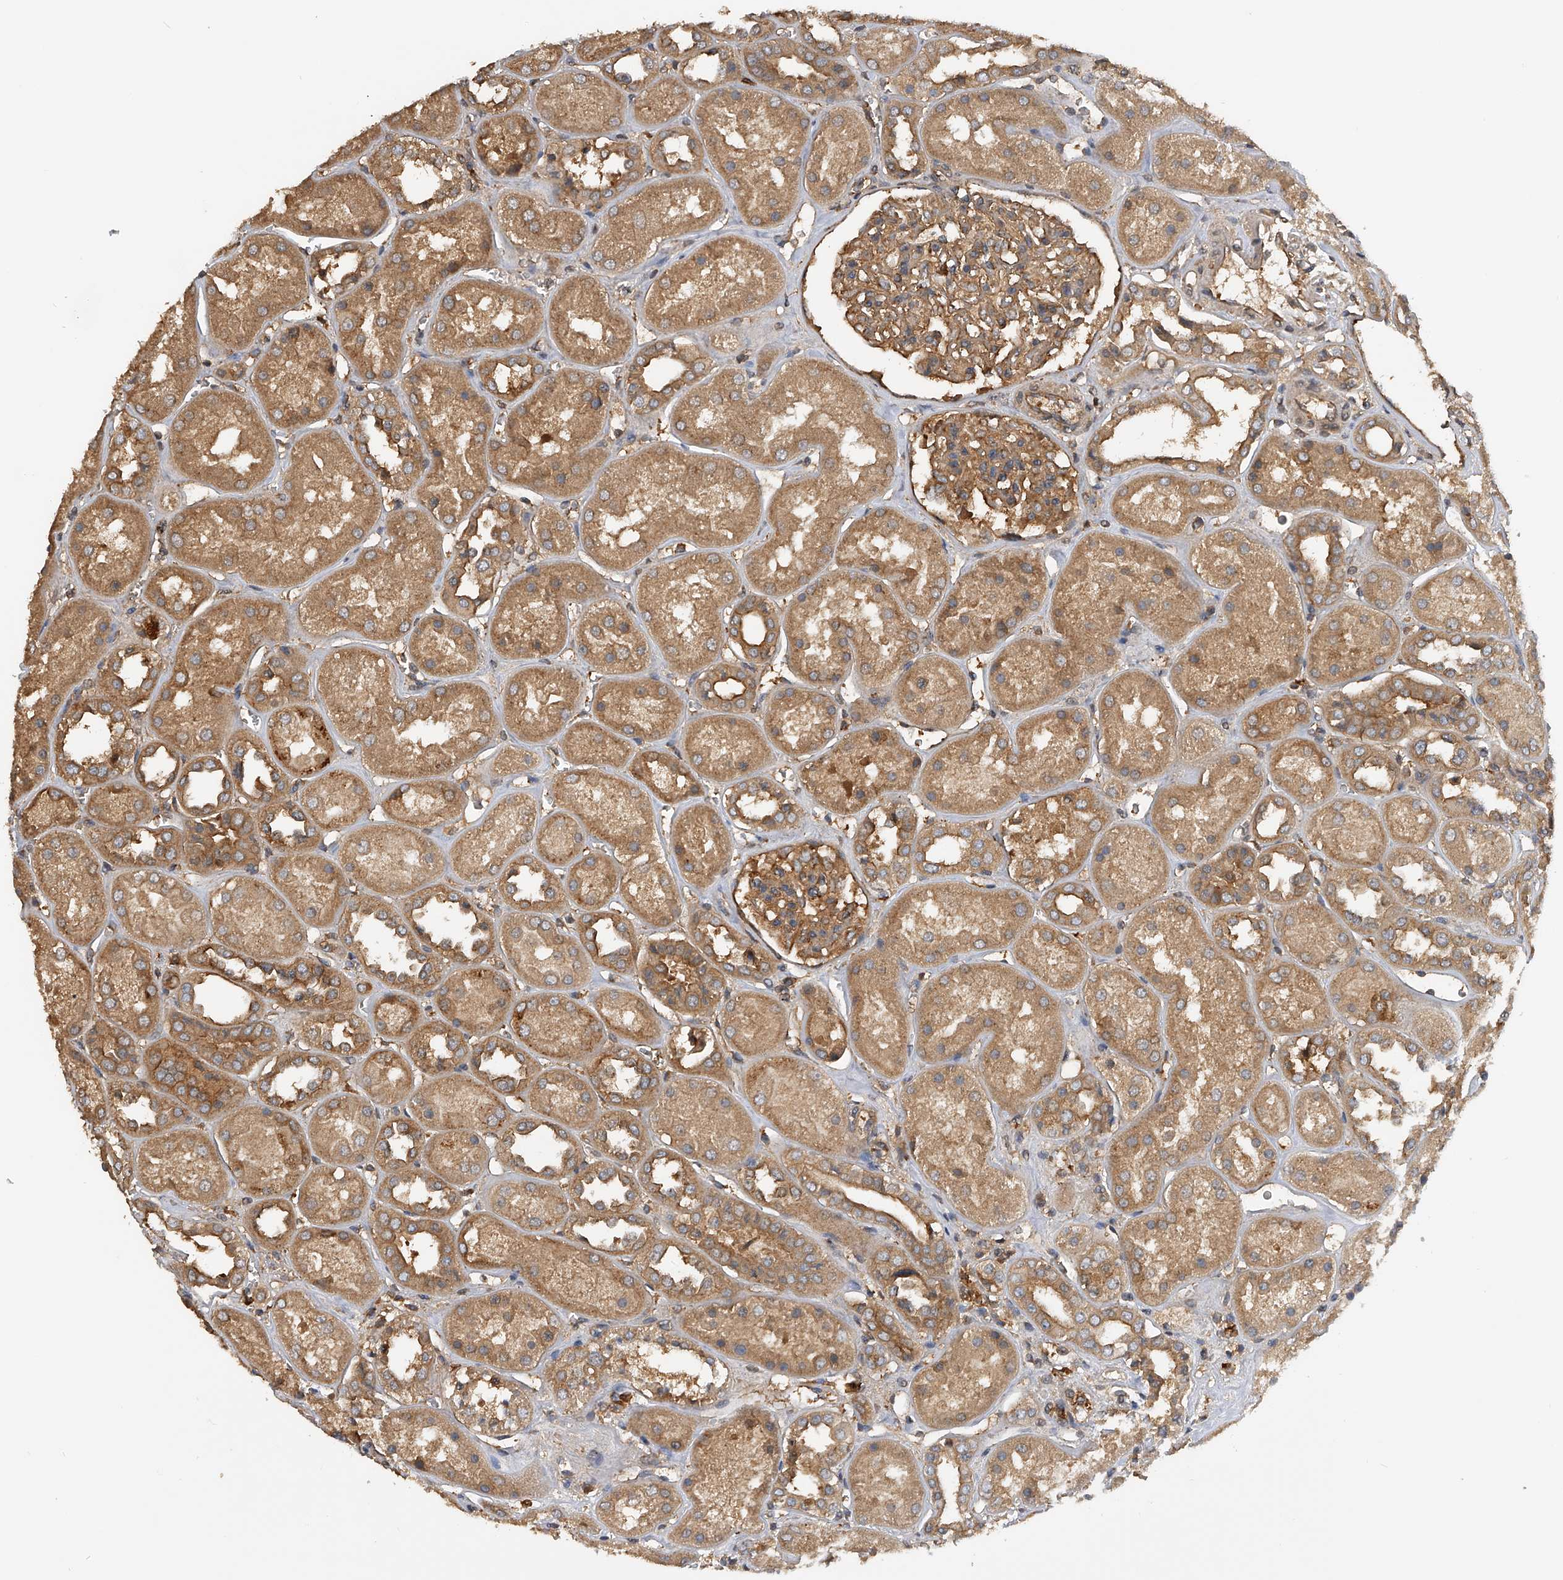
{"staining": {"intensity": "moderate", "quantity": ">75%", "location": "cytoplasmic/membranous"}, "tissue": "kidney", "cell_type": "Cells in glomeruli", "image_type": "normal", "snomed": [{"axis": "morphology", "description": "Normal tissue, NOS"}, {"axis": "topography", "description": "Kidney"}], "caption": "DAB (3,3'-diaminobenzidine) immunohistochemical staining of benign human kidney exhibits moderate cytoplasmic/membranous protein positivity in about >75% of cells in glomeruli.", "gene": "PTPRA", "patient": {"sex": "male", "age": 70}}